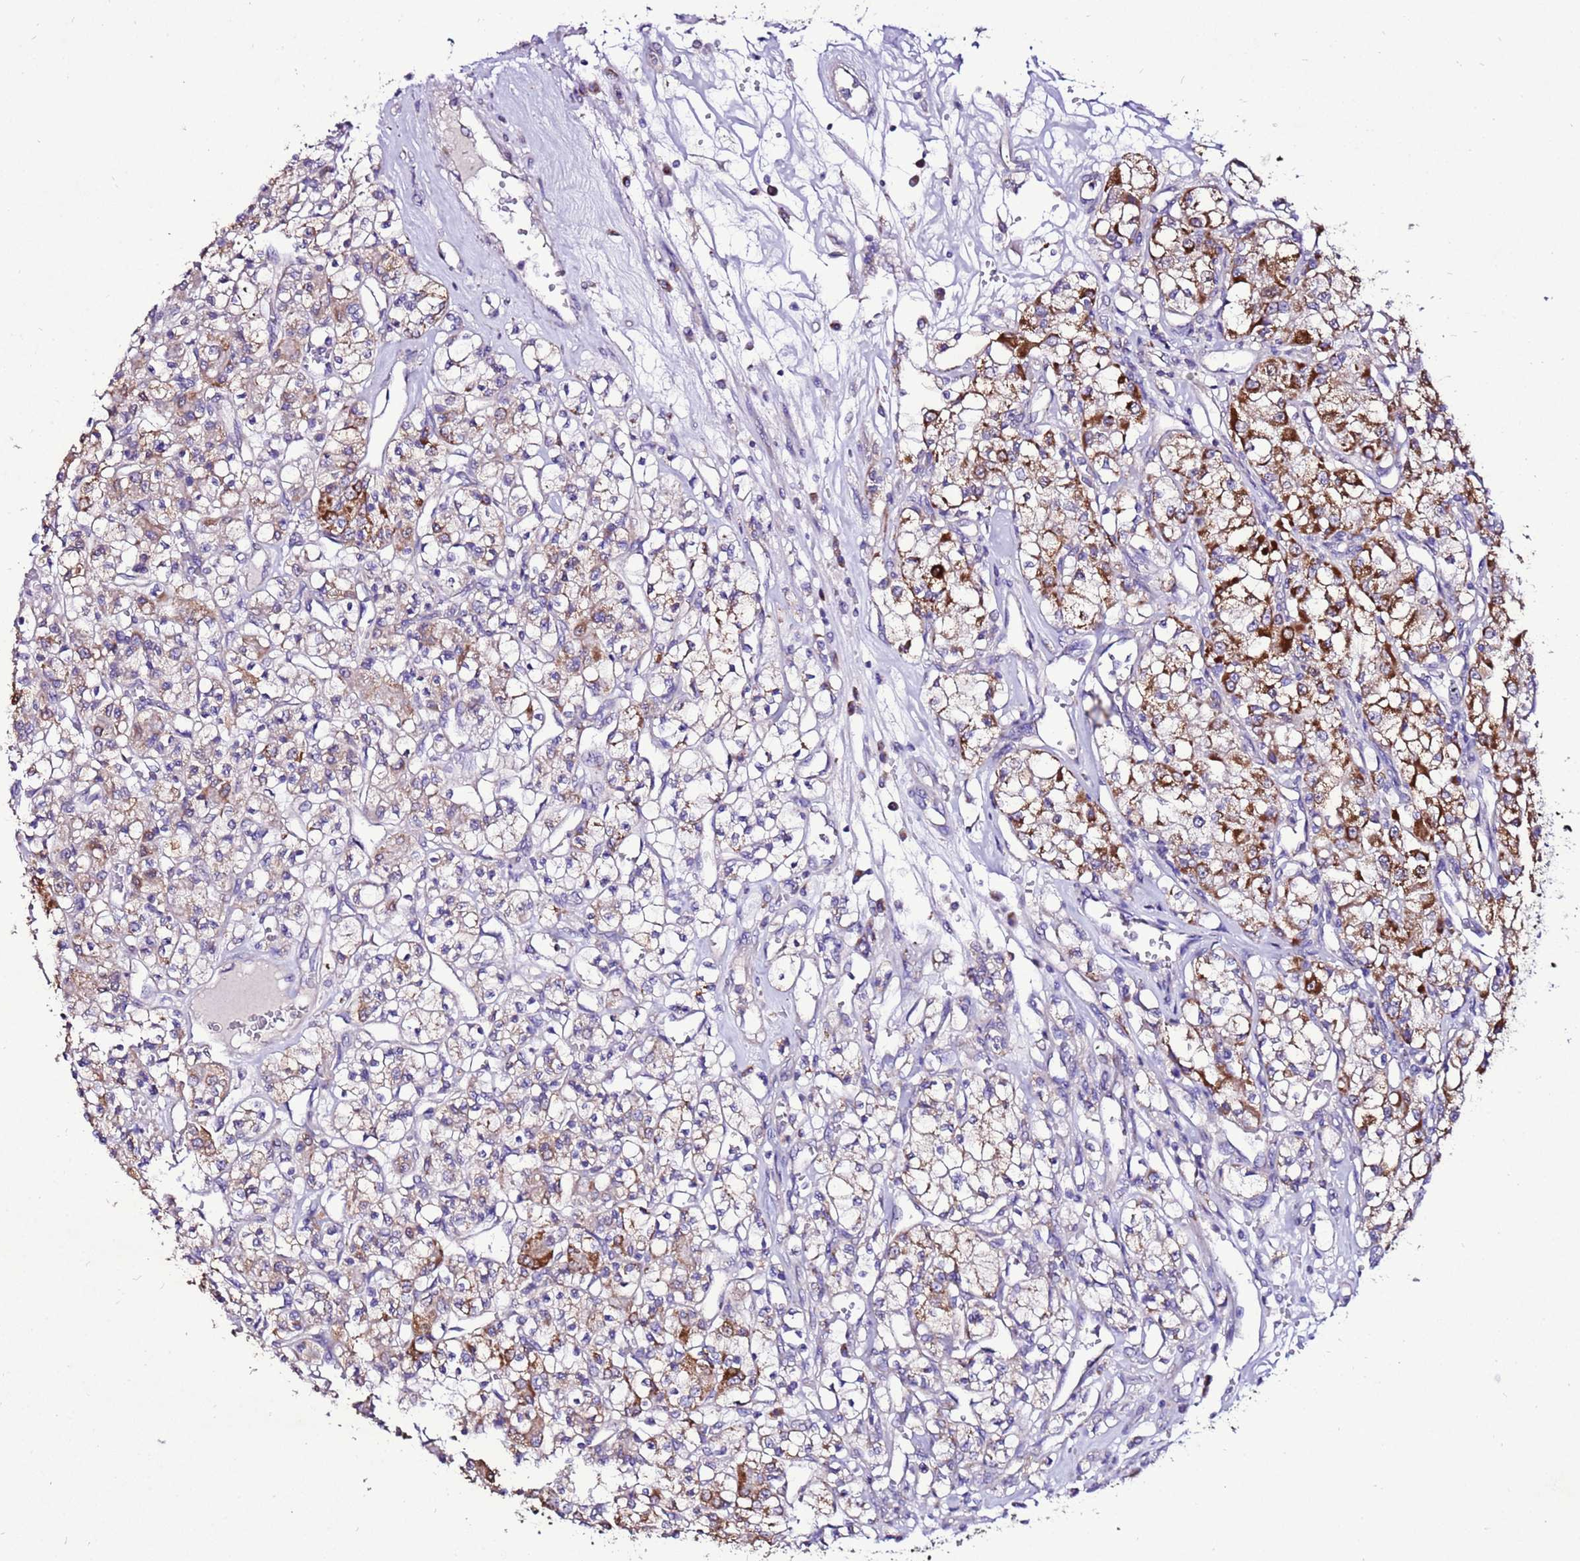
{"staining": {"intensity": "moderate", "quantity": "25%-75%", "location": "cytoplasmic/membranous"}, "tissue": "renal cancer", "cell_type": "Tumor cells", "image_type": "cancer", "snomed": [{"axis": "morphology", "description": "Adenocarcinoma, NOS"}, {"axis": "topography", "description": "Kidney"}], "caption": "An IHC photomicrograph of tumor tissue is shown. Protein staining in brown highlights moderate cytoplasmic/membranous positivity in adenocarcinoma (renal) within tumor cells.", "gene": "TMEM106C", "patient": {"sex": "female", "age": 59}}